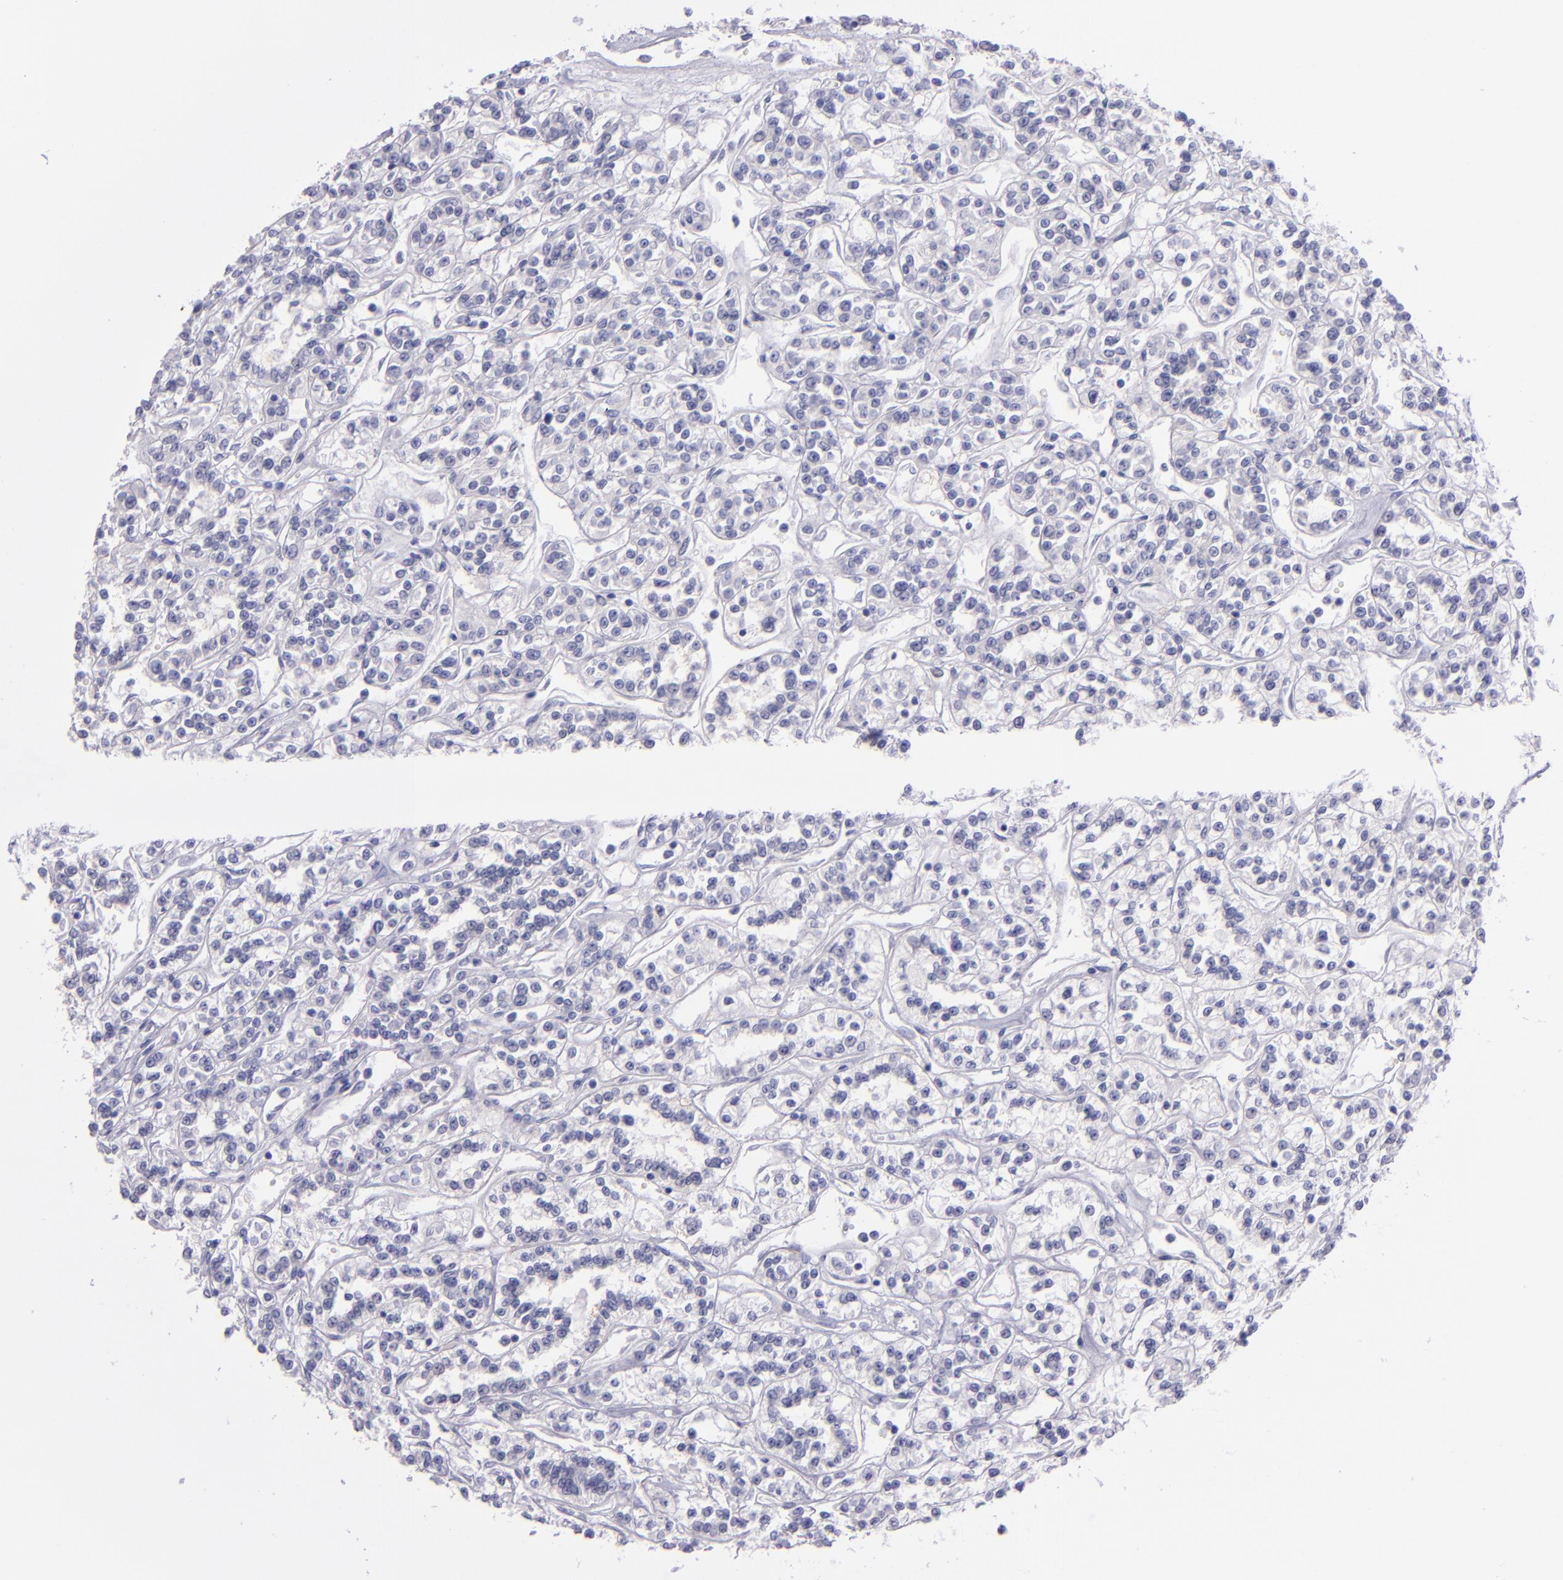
{"staining": {"intensity": "negative", "quantity": "none", "location": "none"}, "tissue": "renal cancer", "cell_type": "Tumor cells", "image_type": "cancer", "snomed": [{"axis": "morphology", "description": "Adenocarcinoma, NOS"}, {"axis": "topography", "description": "Kidney"}], "caption": "Immunohistochemistry photomicrograph of adenocarcinoma (renal) stained for a protein (brown), which exhibits no positivity in tumor cells.", "gene": "TNNT3", "patient": {"sex": "female", "age": 76}}